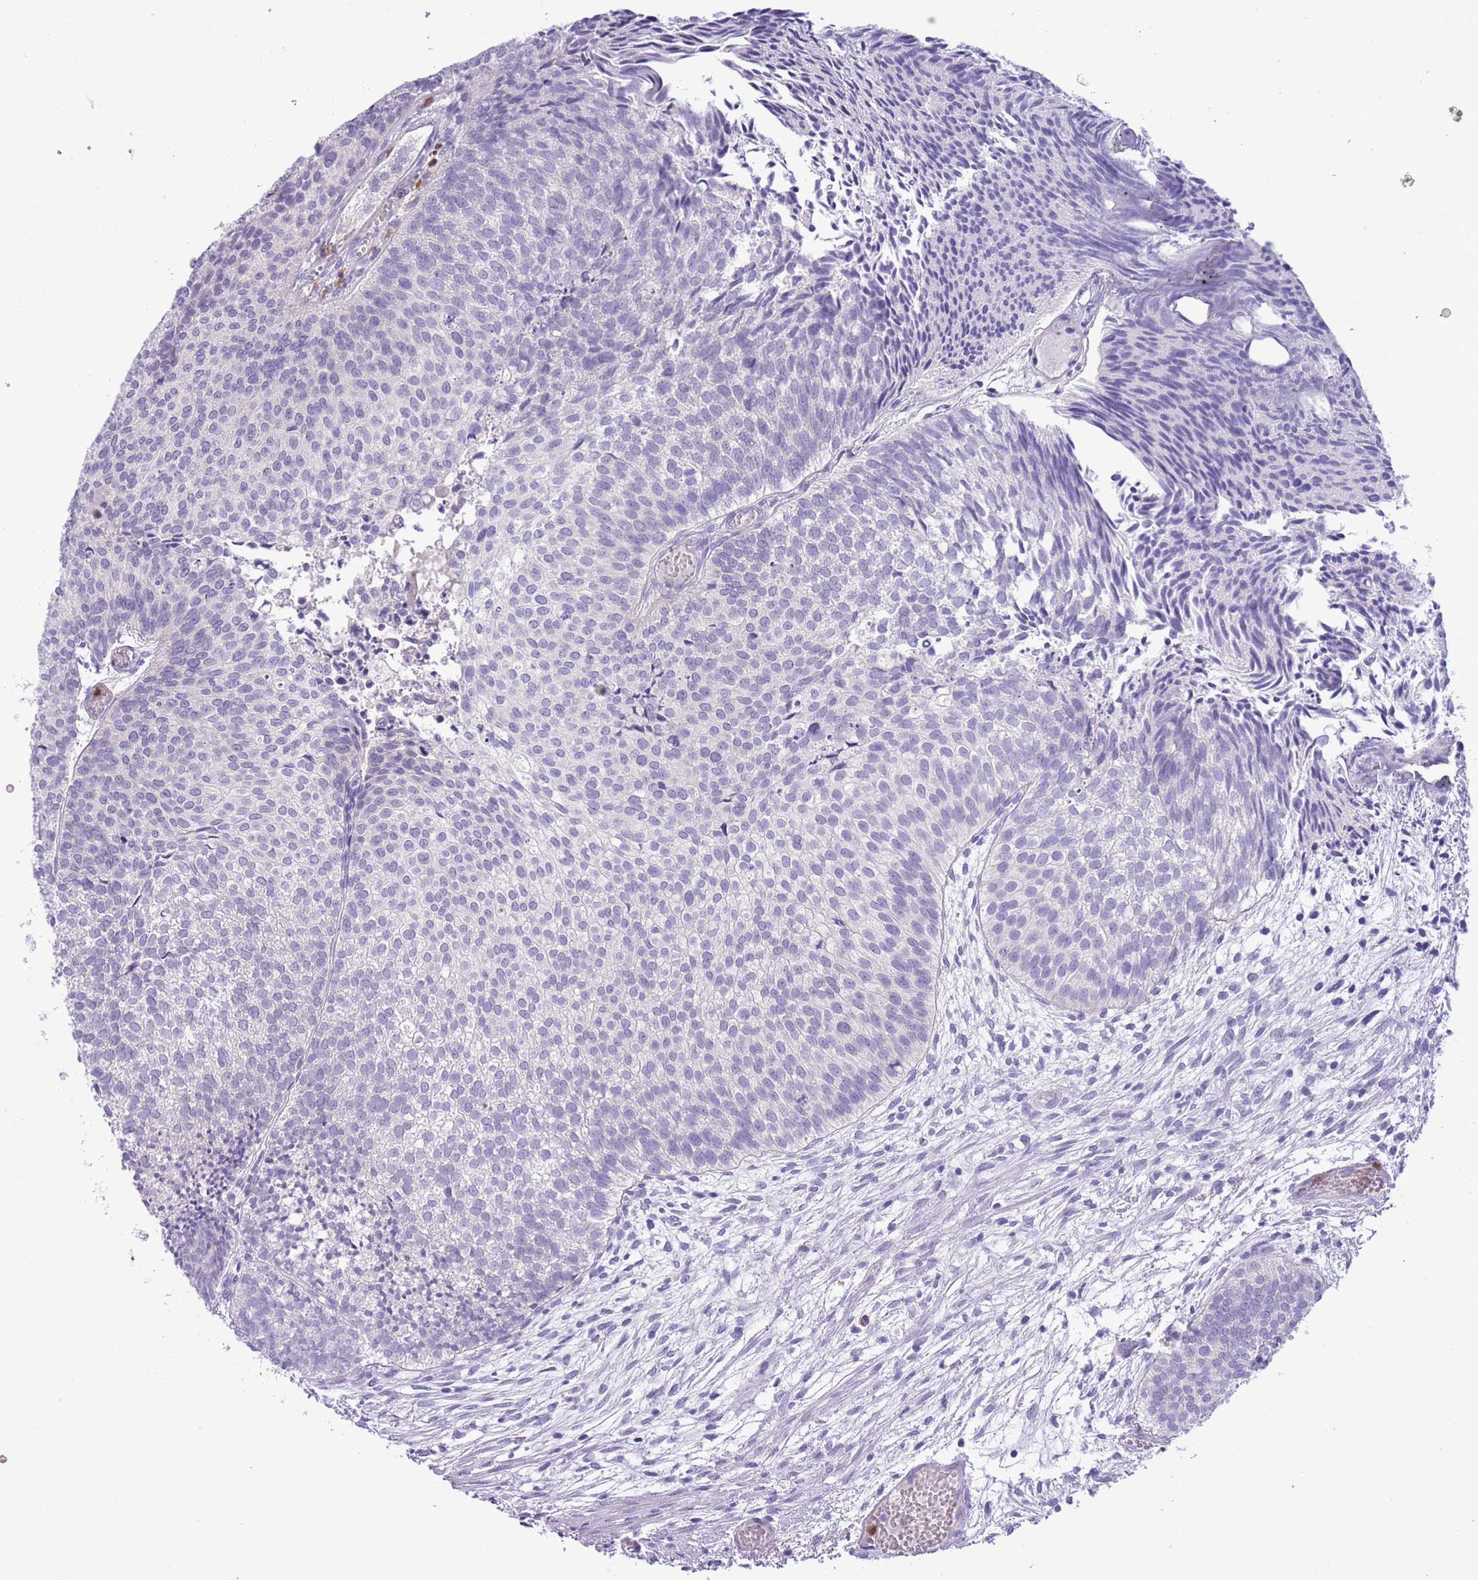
{"staining": {"intensity": "negative", "quantity": "none", "location": "none"}, "tissue": "urothelial cancer", "cell_type": "Tumor cells", "image_type": "cancer", "snomed": [{"axis": "morphology", "description": "Urothelial carcinoma, Low grade"}, {"axis": "topography", "description": "Urinary bladder"}], "caption": "A high-resolution image shows immunohistochemistry staining of urothelial carcinoma (low-grade), which shows no significant staining in tumor cells.", "gene": "OR6M1", "patient": {"sex": "male", "age": 84}}